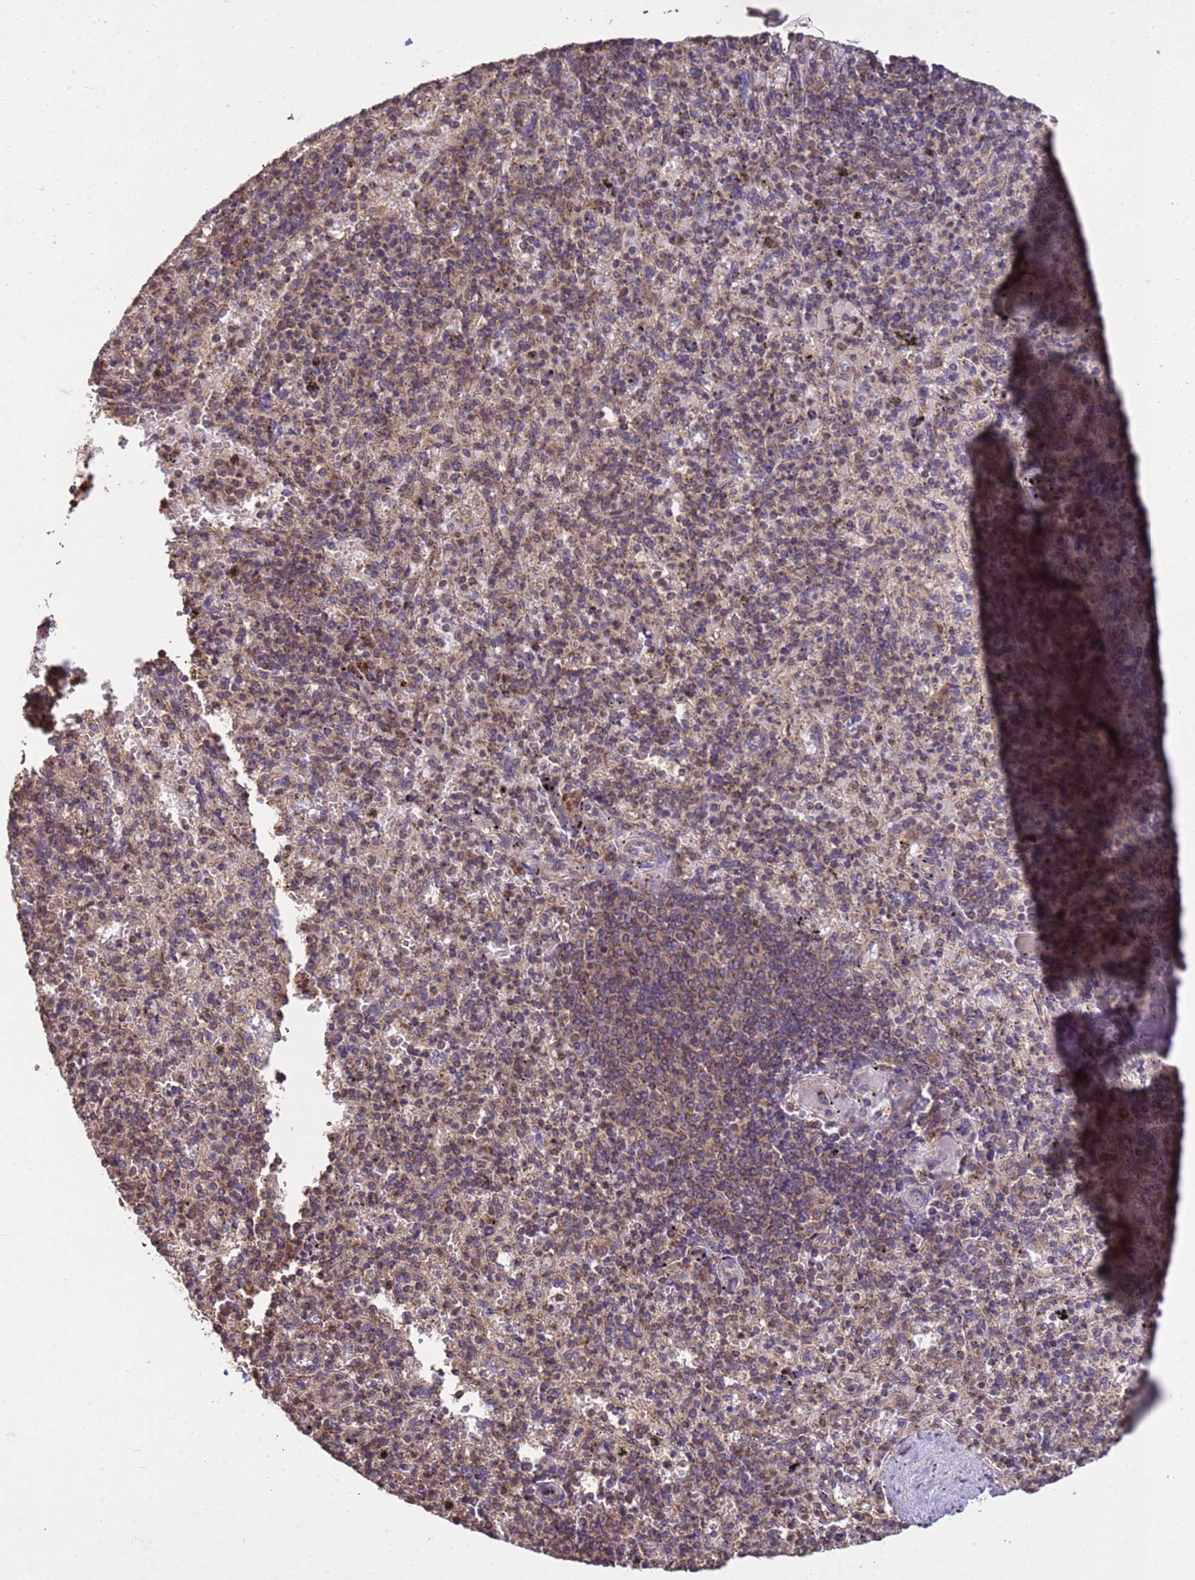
{"staining": {"intensity": "weak", "quantity": "25%-75%", "location": "cytoplasmic/membranous"}, "tissue": "spleen", "cell_type": "Cells in red pulp", "image_type": "normal", "snomed": [{"axis": "morphology", "description": "Normal tissue, NOS"}, {"axis": "topography", "description": "Spleen"}], "caption": "Protein staining of unremarkable spleen shows weak cytoplasmic/membranous positivity in about 25%-75% of cells in red pulp.", "gene": "P2RX7", "patient": {"sex": "male", "age": 82}}